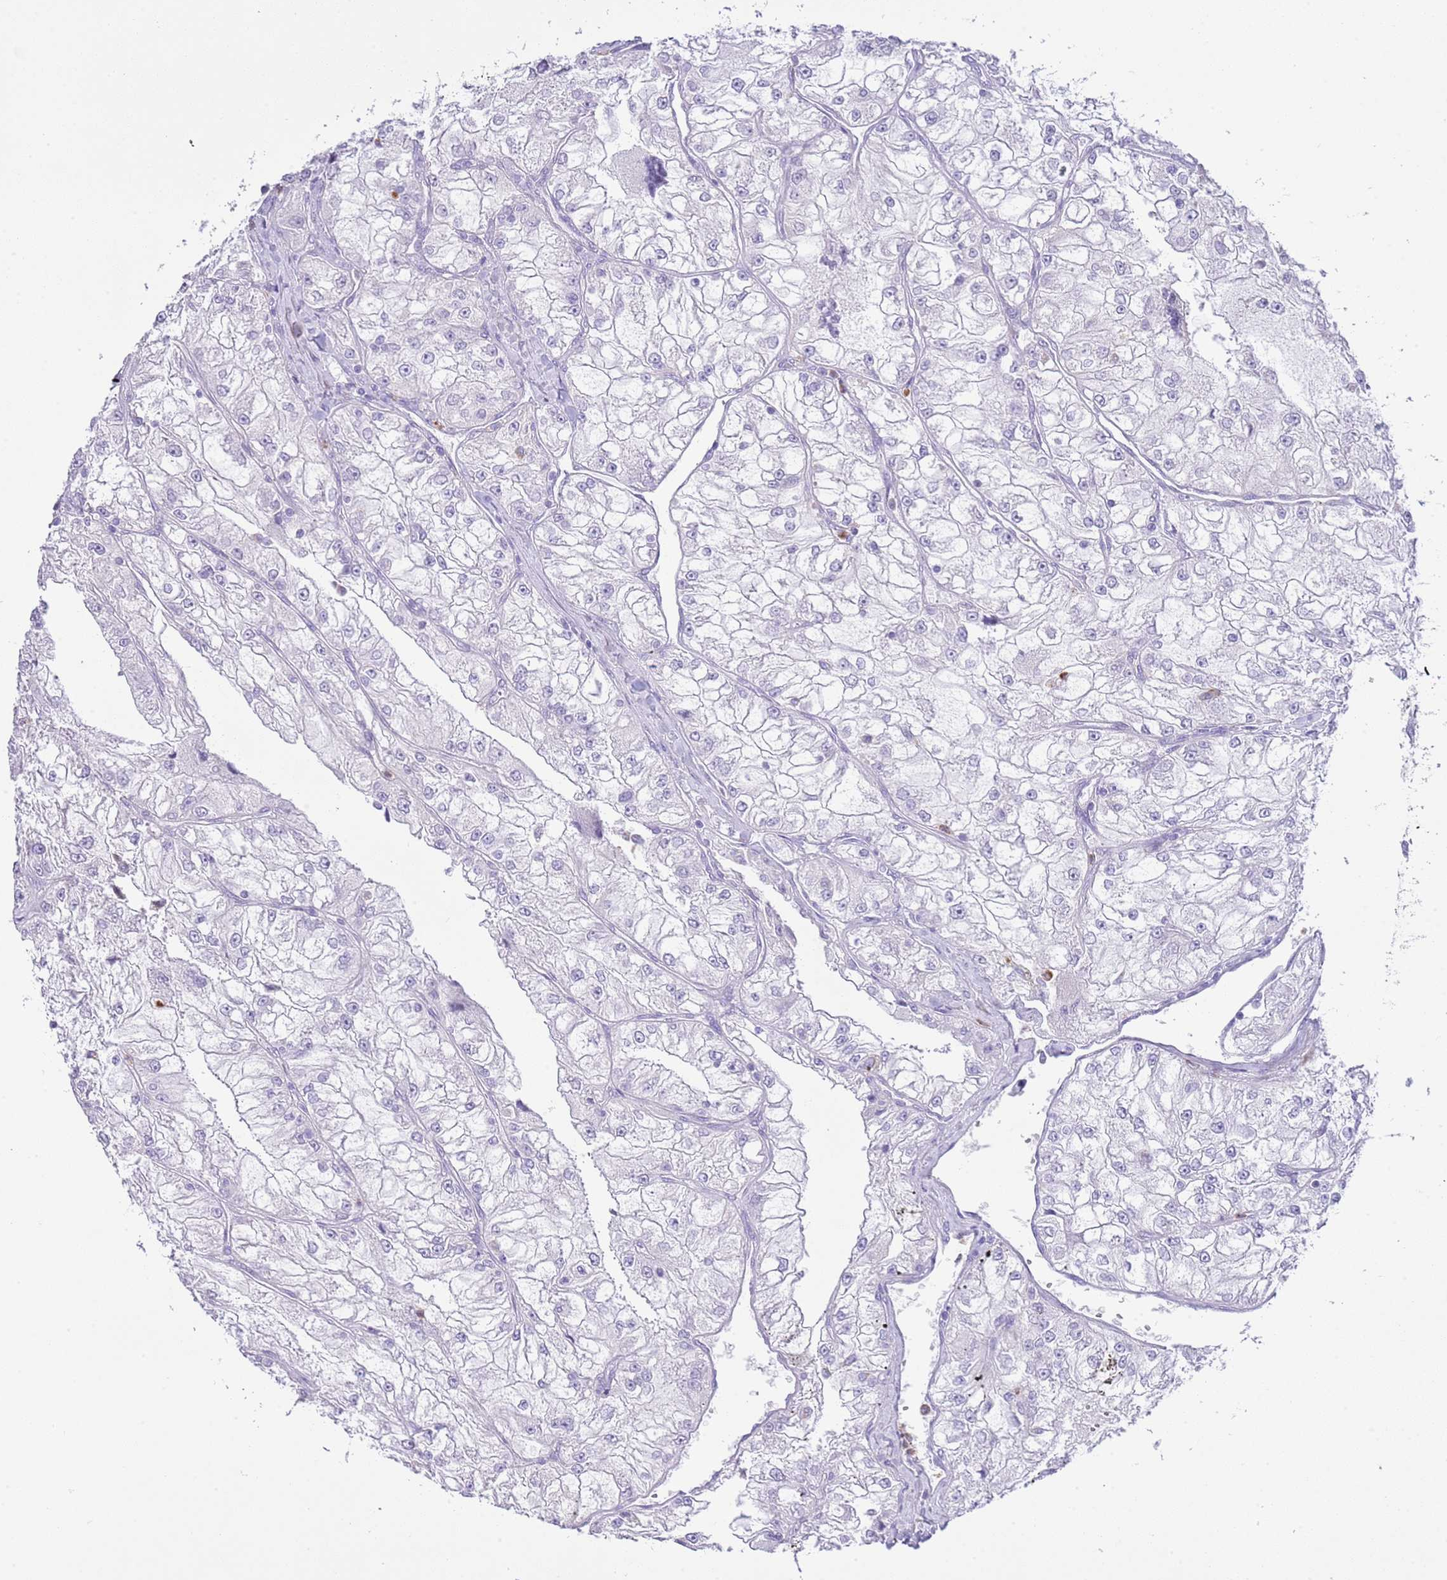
{"staining": {"intensity": "negative", "quantity": "none", "location": "none"}, "tissue": "renal cancer", "cell_type": "Tumor cells", "image_type": "cancer", "snomed": [{"axis": "morphology", "description": "Adenocarcinoma, NOS"}, {"axis": "topography", "description": "Kidney"}], "caption": "Protein analysis of renal cancer demonstrates no significant positivity in tumor cells.", "gene": "OR2Z1", "patient": {"sex": "female", "age": 72}}